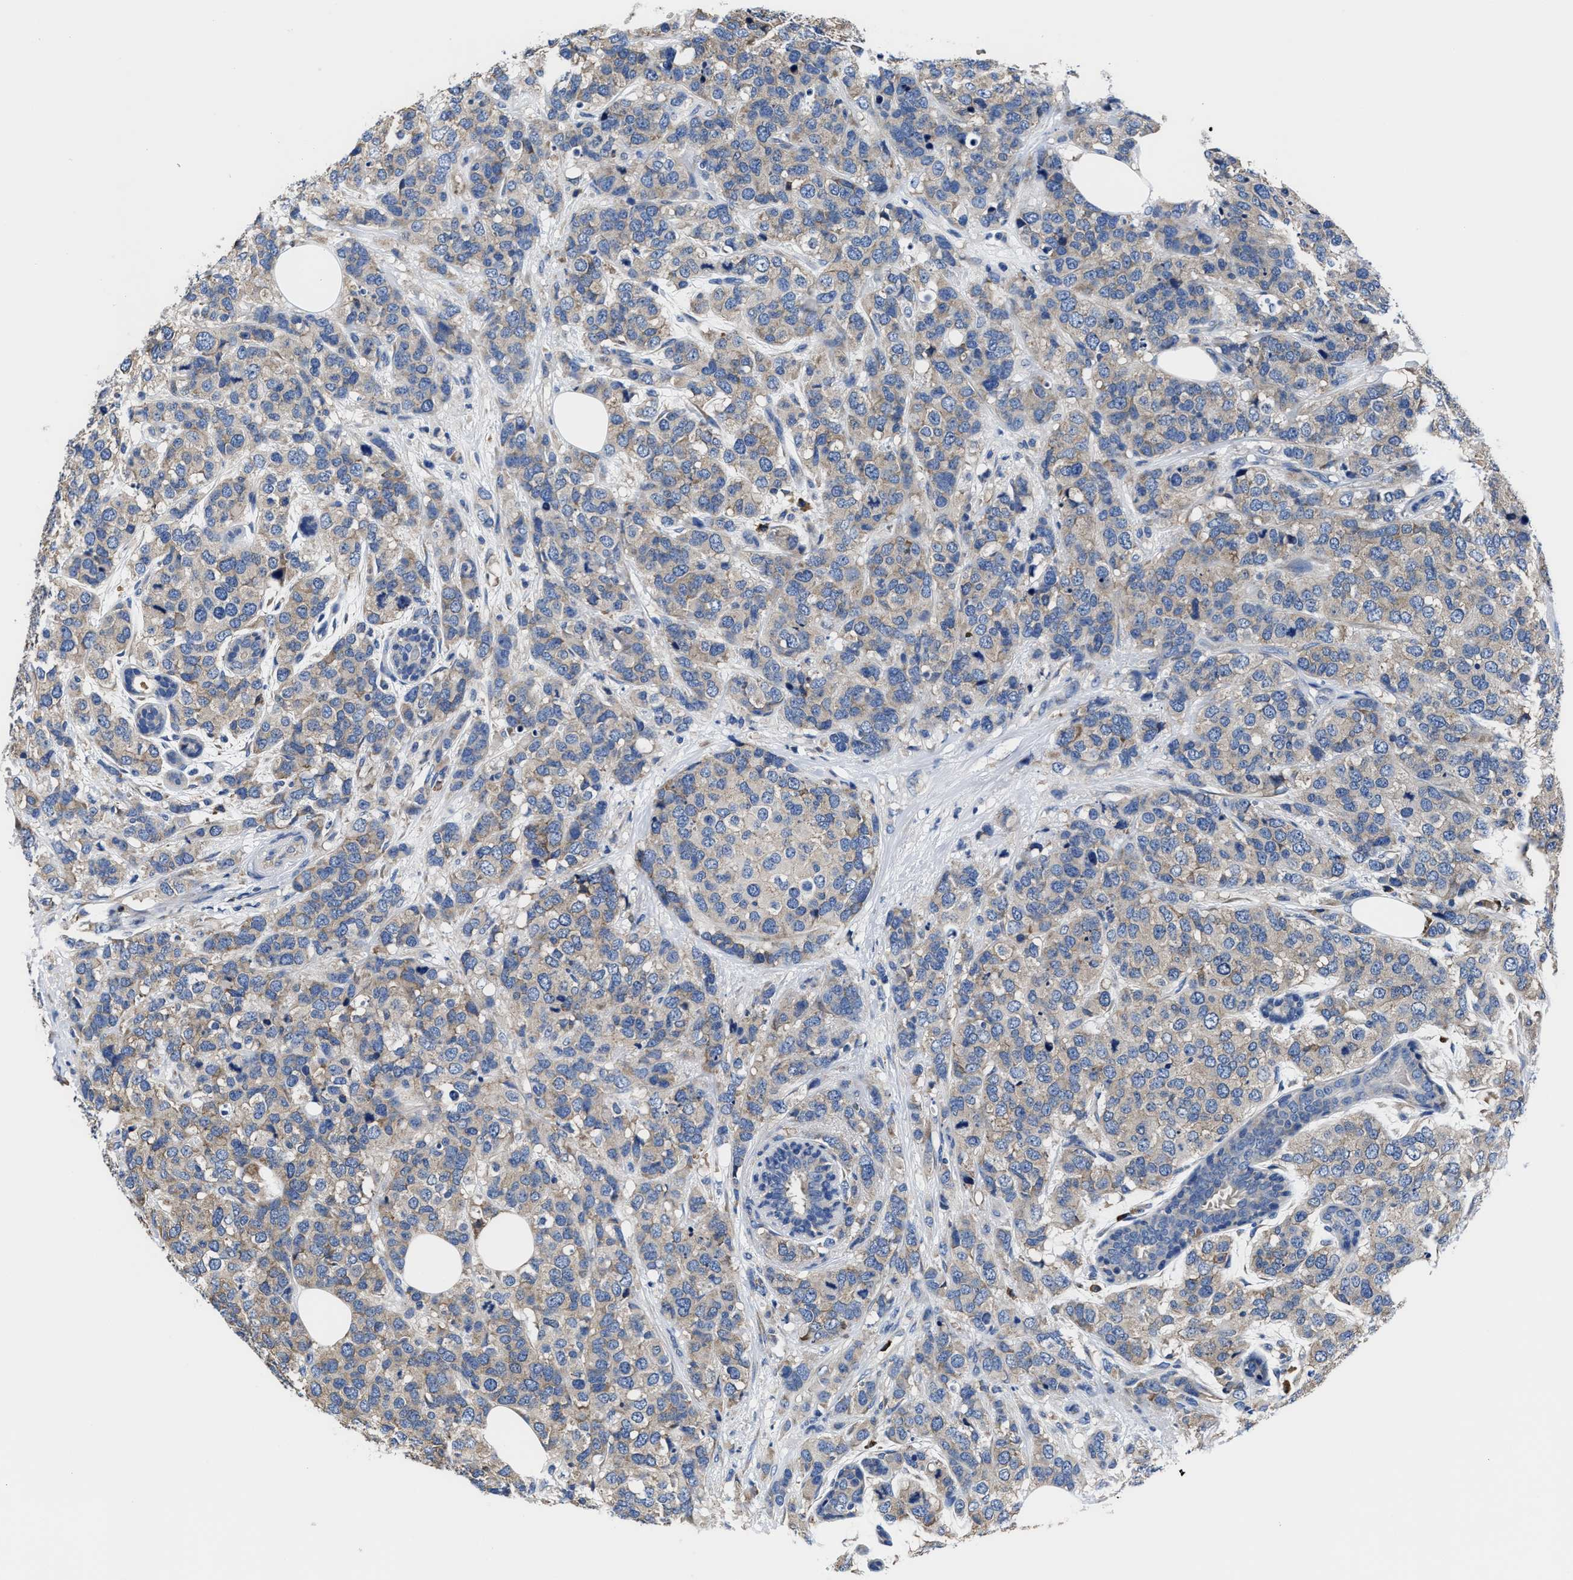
{"staining": {"intensity": "weak", "quantity": ">75%", "location": "cytoplasmic/membranous"}, "tissue": "breast cancer", "cell_type": "Tumor cells", "image_type": "cancer", "snomed": [{"axis": "morphology", "description": "Lobular carcinoma"}, {"axis": "topography", "description": "Breast"}], "caption": "Protein staining exhibits weak cytoplasmic/membranous staining in approximately >75% of tumor cells in breast lobular carcinoma. (Stains: DAB in brown, nuclei in blue, Microscopy: brightfield microscopy at high magnification).", "gene": "SRPK2", "patient": {"sex": "female", "age": 59}}